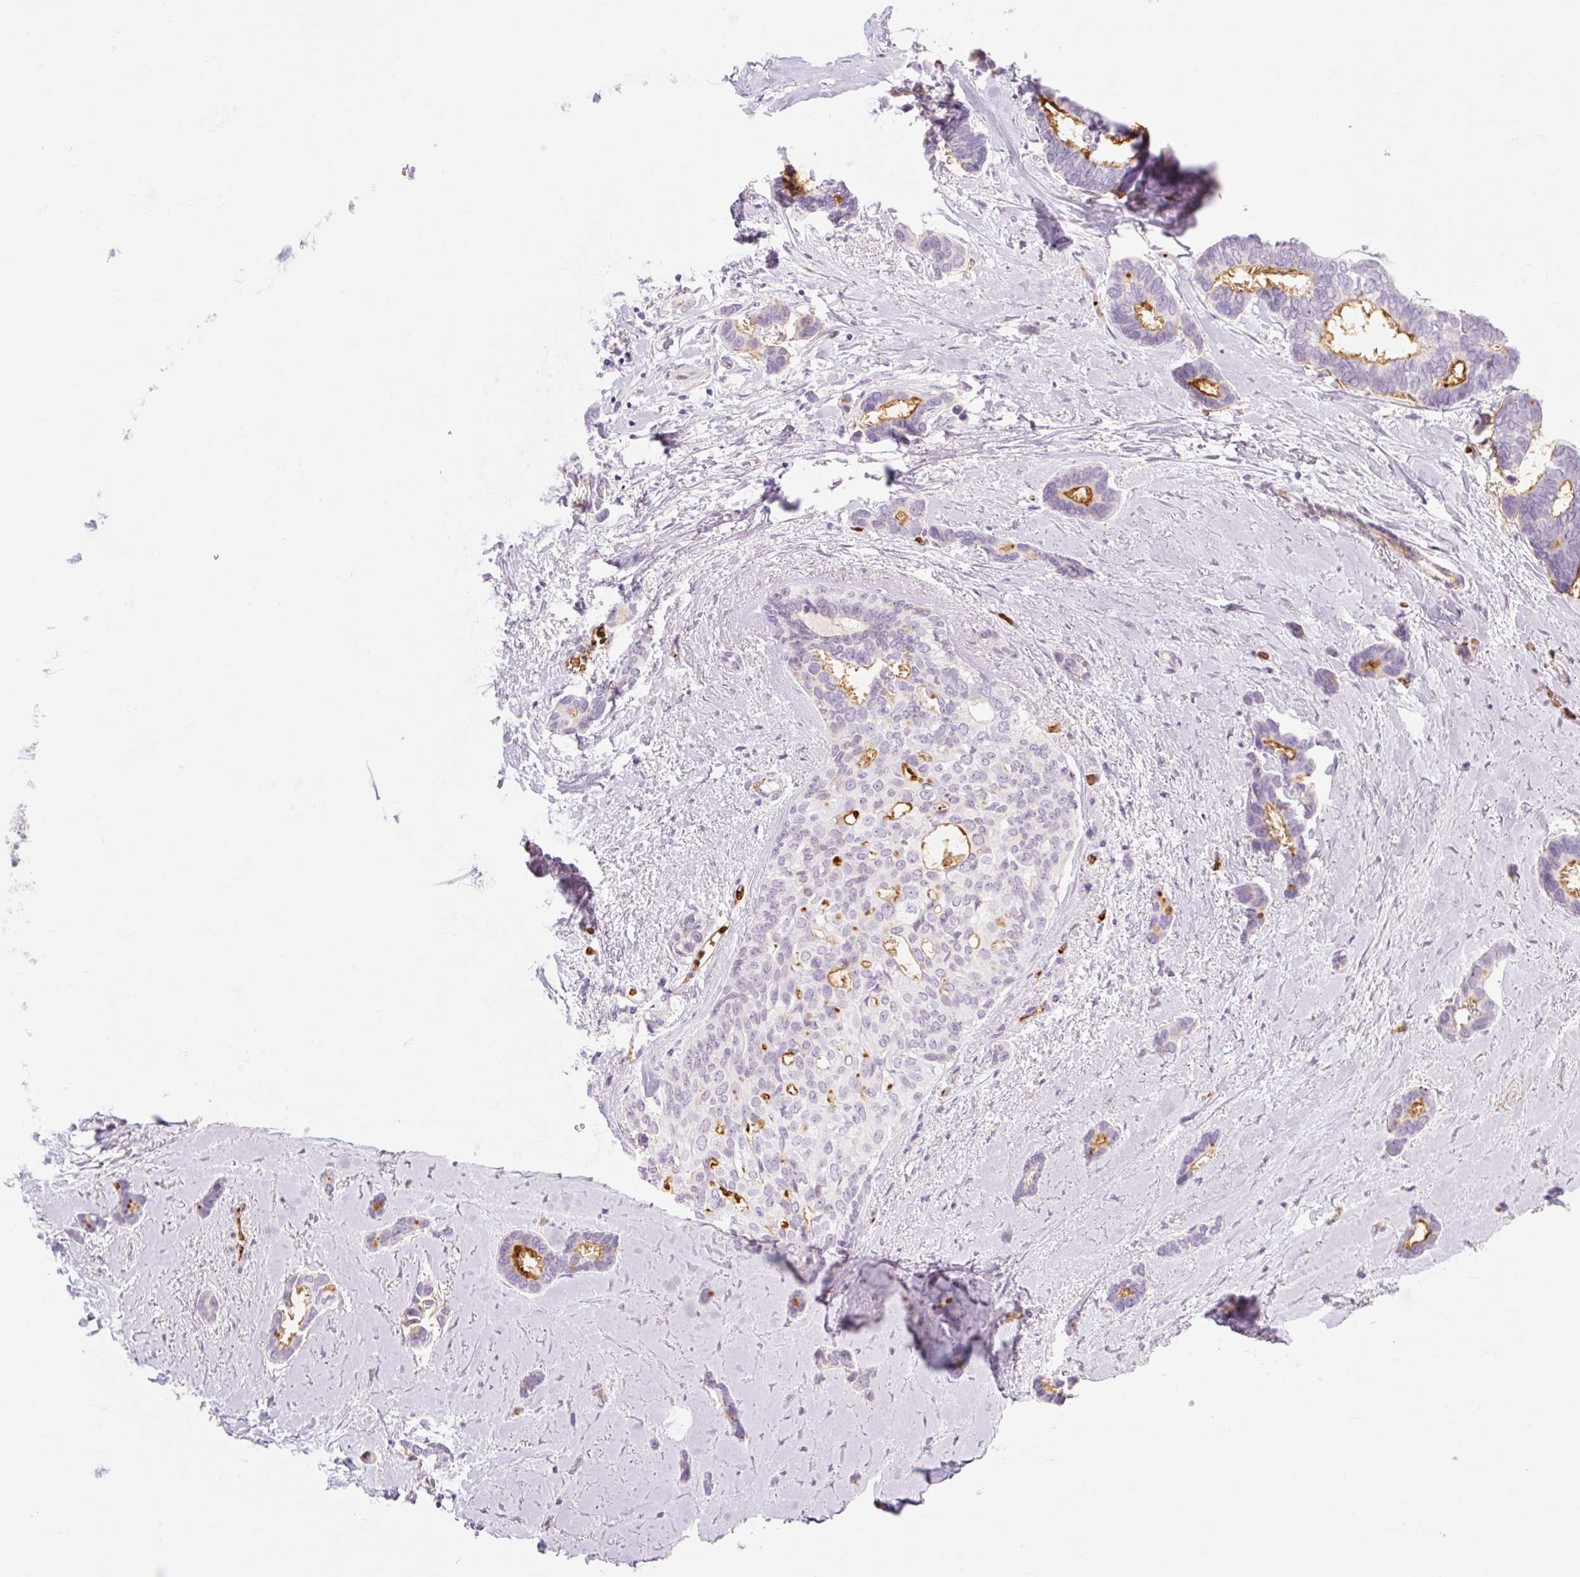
{"staining": {"intensity": "strong", "quantity": "<25%", "location": "cytoplasmic/membranous"}, "tissue": "breast cancer", "cell_type": "Tumor cells", "image_type": "cancer", "snomed": [{"axis": "morphology", "description": "Duct carcinoma"}, {"axis": "topography", "description": "Breast"}], "caption": "This histopathology image shows immunohistochemistry staining of breast cancer (infiltrating ductal carcinoma), with medium strong cytoplasmic/membranous positivity in approximately <25% of tumor cells.", "gene": "TAF1L", "patient": {"sex": "female", "age": 73}}